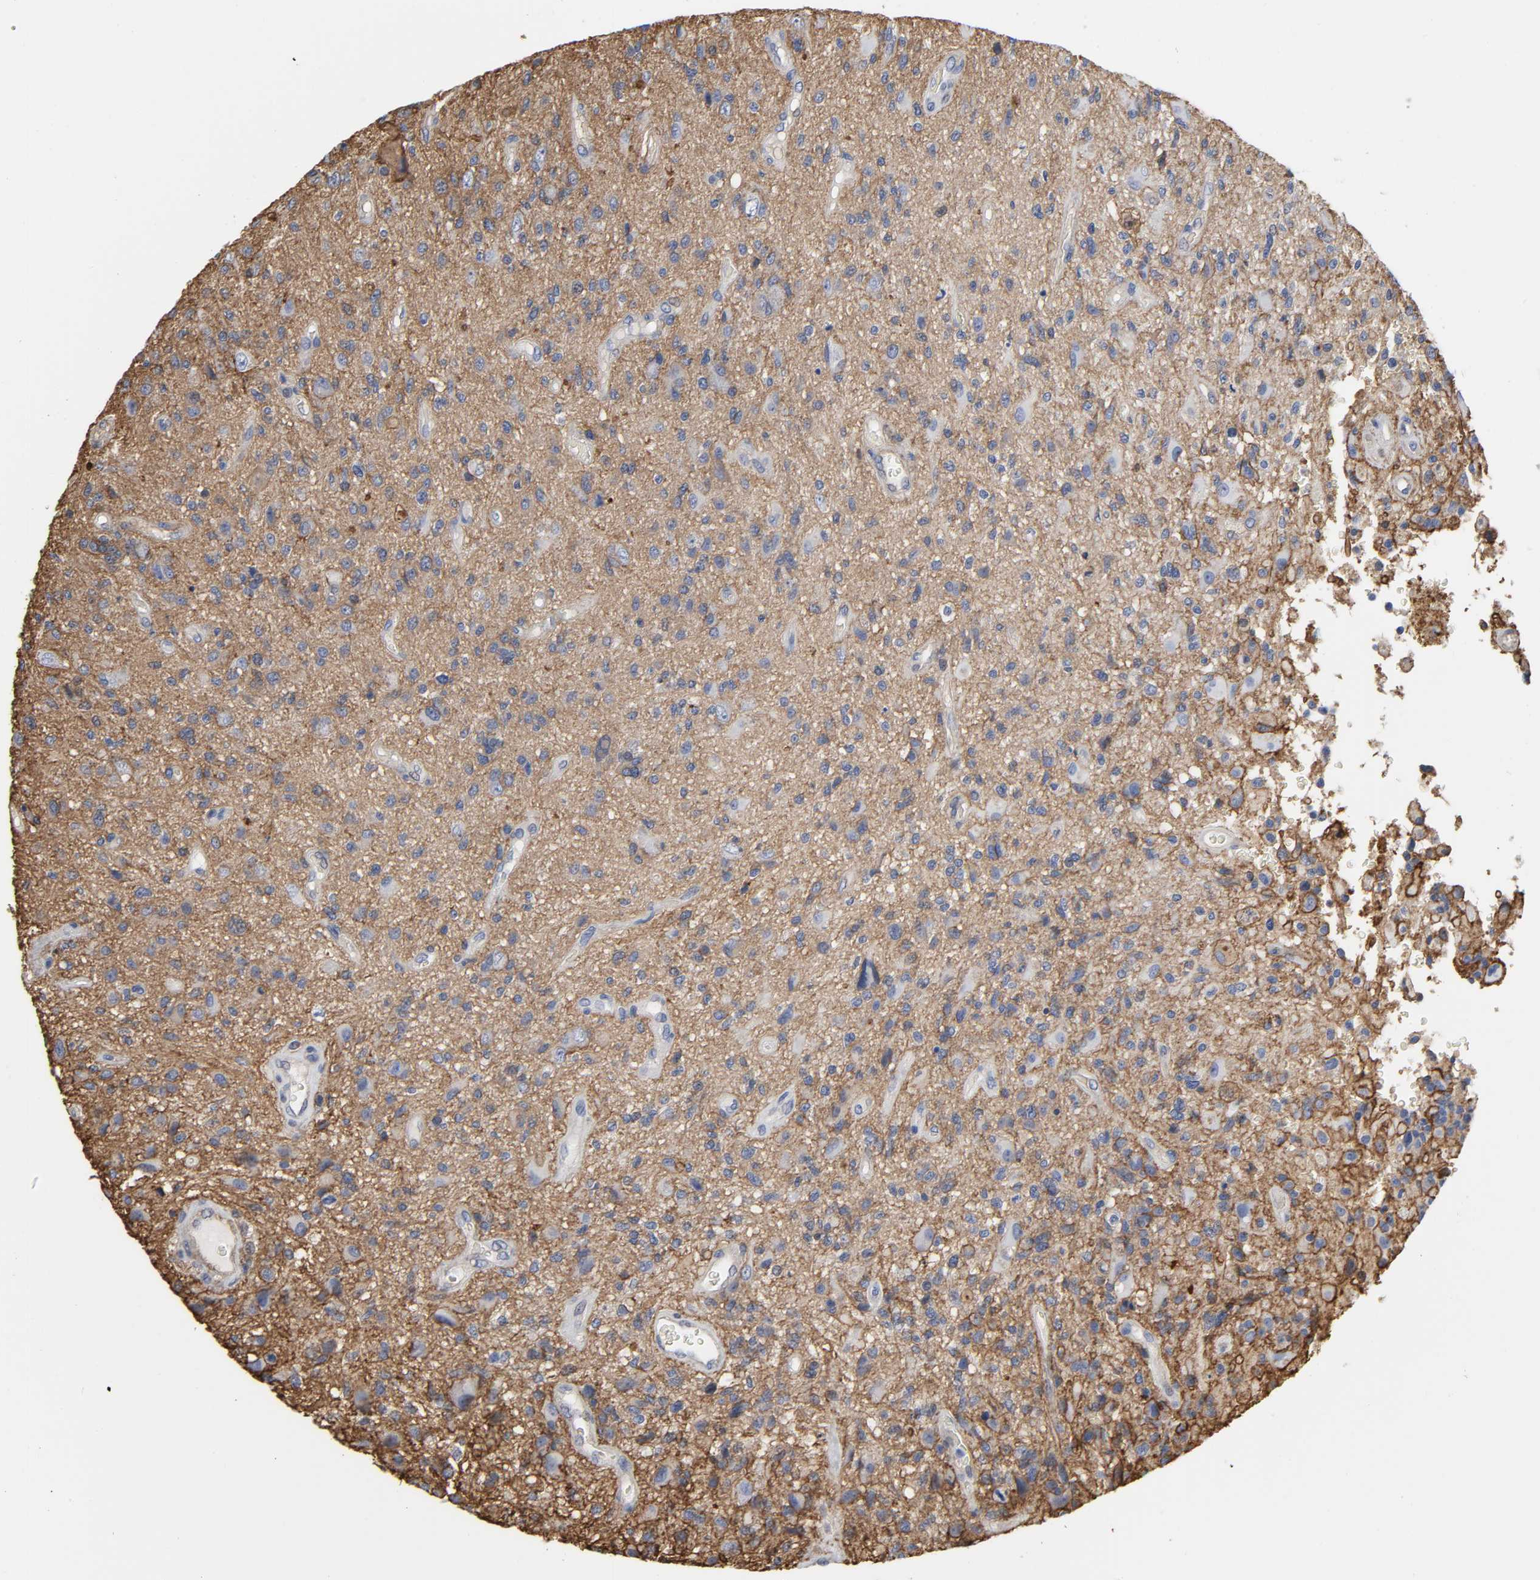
{"staining": {"intensity": "weak", "quantity": "<25%", "location": "cytoplasmic/membranous"}, "tissue": "glioma", "cell_type": "Tumor cells", "image_type": "cancer", "snomed": [{"axis": "morphology", "description": "Normal tissue, NOS"}, {"axis": "morphology", "description": "Glioma, malignant, High grade"}, {"axis": "topography", "description": "Cerebral cortex"}], "caption": "Malignant glioma (high-grade) was stained to show a protein in brown. There is no significant positivity in tumor cells.", "gene": "ANXA2", "patient": {"sex": "male", "age": 75}}